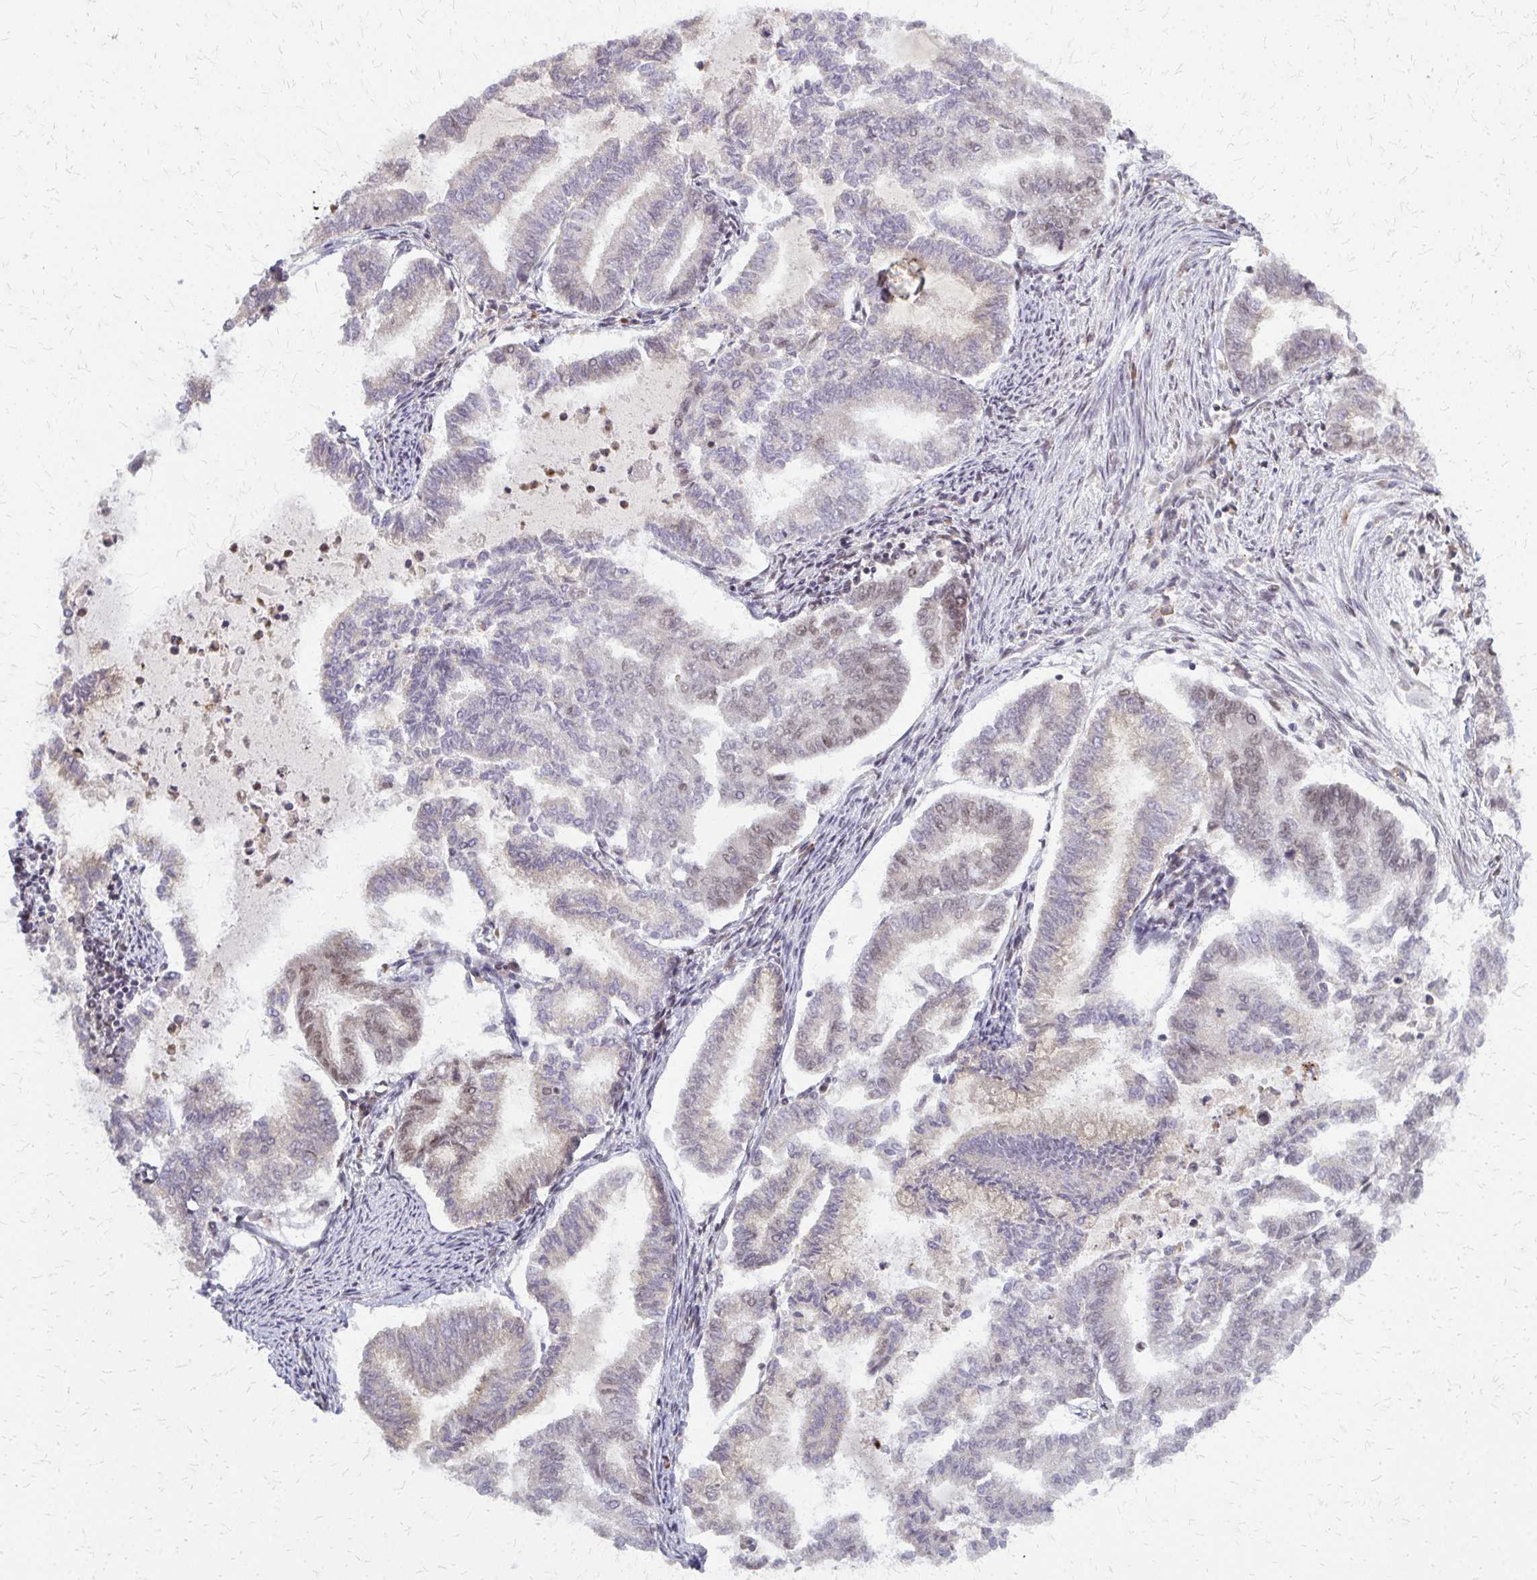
{"staining": {"intensity": "negative", "quantity": "none", "location": "none"}, "tissue": "endometrial cancer", "cell_type": "Tumor cells", "image_type": "cancer", "snomed": [{"axis": "morphology", "description": "Adenocarcinoma, NOS"}, {"axis": "topography", "description": "Endometrium"}], "caption": "Adenocarcinoma (endometrial) was stained to show a protein in brown. There is no significant staining in tumor cells.", "gene": "HDAC3", "patient": {"sex": "female", "age": 79}}